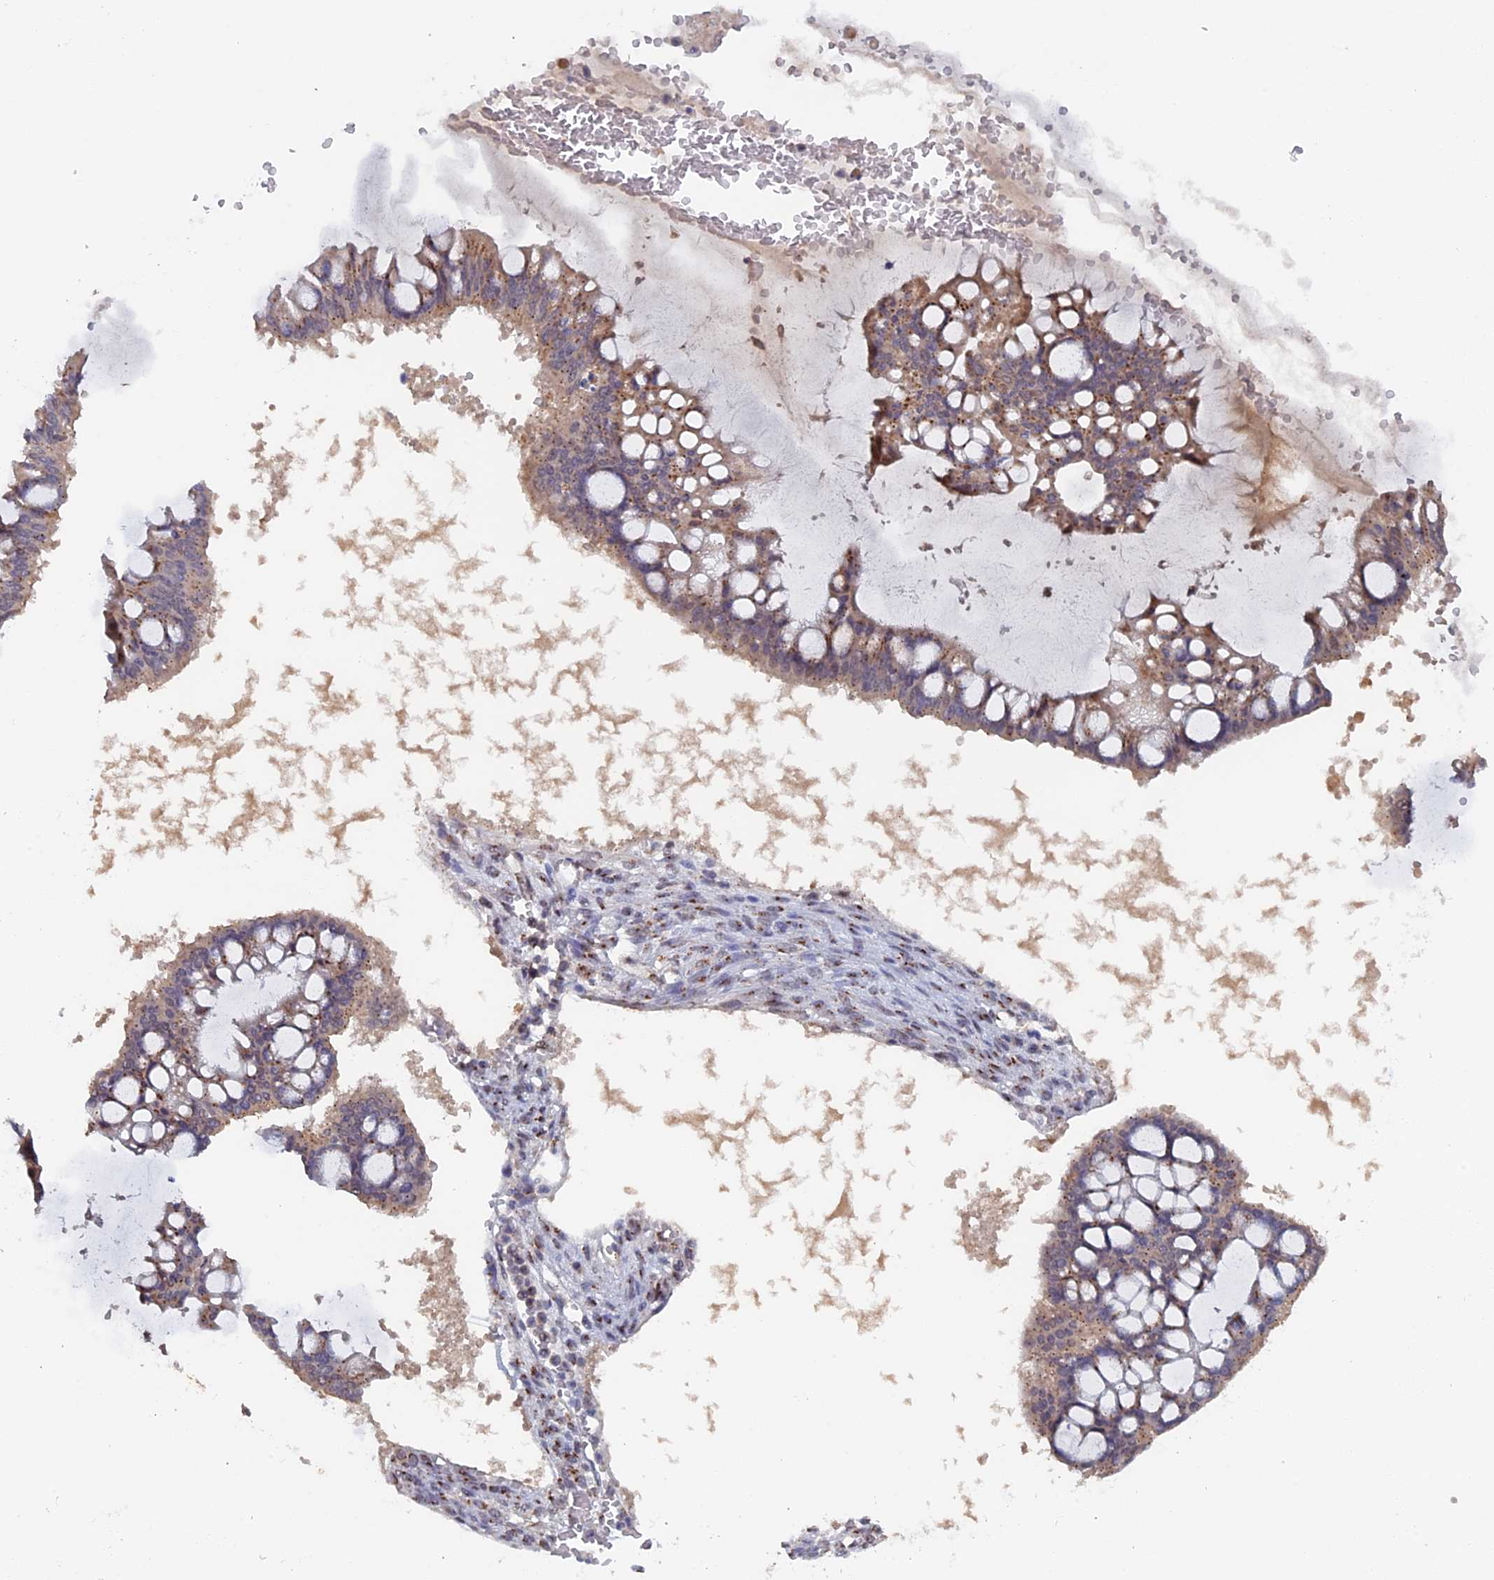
{"staining": {"intensity": "moderate", "quantity": "25%-75%", "location": "cytoplasmic/membranous"}, "tissue": "ovarian cancer", "cell_type": "Tumor cells", "image_type": "cancer", "snomed": [{"axis": "morphology", "description": "Cystadenocarcinoma, mucinous, NOS"}, {"axis": "topography", "description": "Ovary"}], "caption": "Ovarian cancer (mucinous cystadenocarcinoma) stained with DAB IHC displays medium levels of moderate cytoplasmic/membranous expression in approximately 25%-75% of tumor cells.", "gene": "PIGQ", "patient": {"sex": "female", "age": 73}}